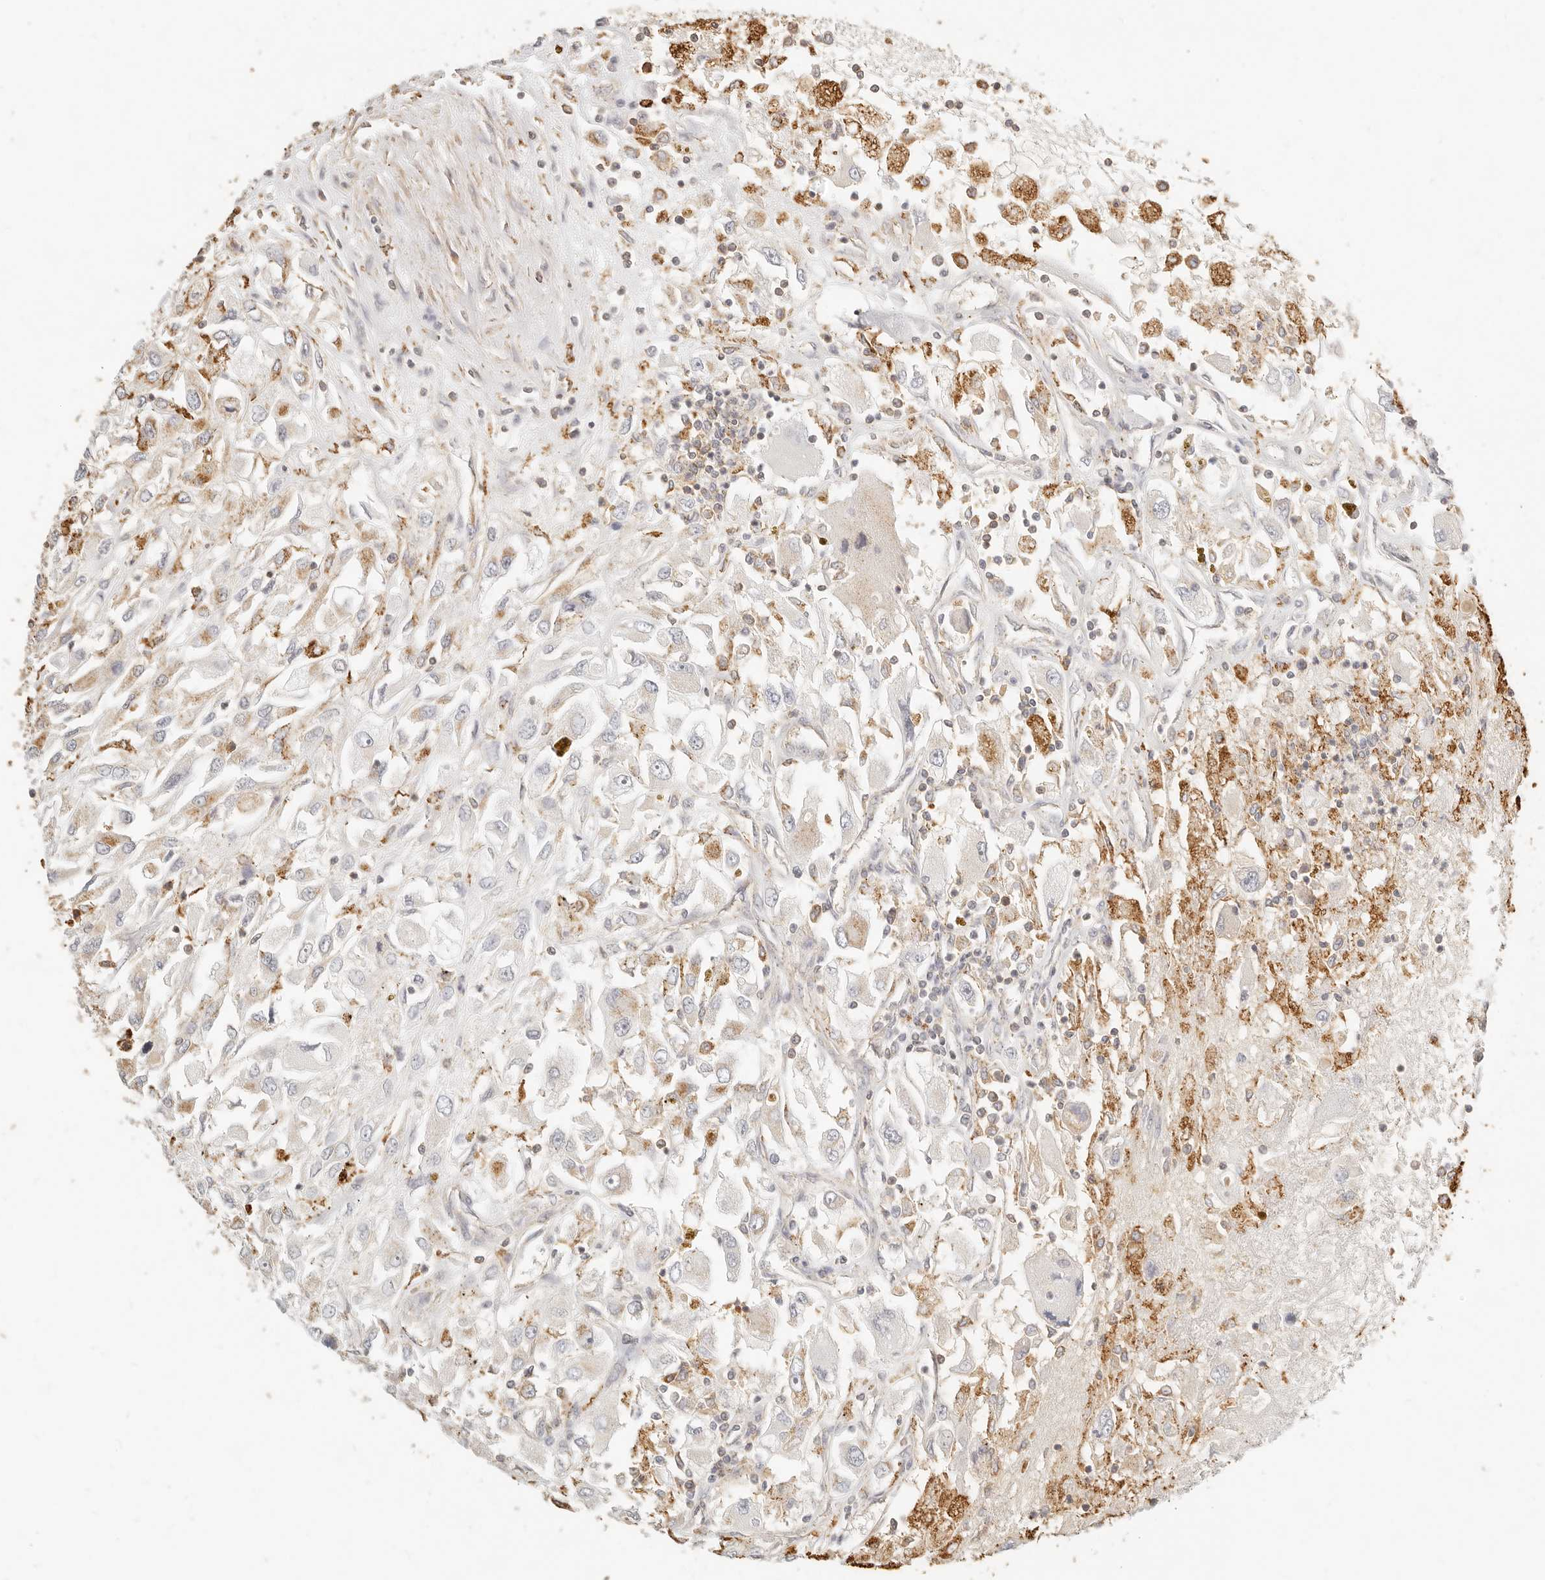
{"staining": {"intensity": "moderate", "quantity": "<25%", "location": "cytoplasmic/membranous"}, "tissue": "renal cancer", "cell_type": "Tumor cells", "image_type": "cancer", "snomed": [{"axis": "morphology", "description": "Adenocarcinoma, NOS"}, {"axis": "topography", "description": "Kidney"}], "caption": "A micrograph of human renal cancer stained for a protein exhibits moderate cytoplasmic/membranous brown staining in tumor cells. (DAB IHC with brightfield microscopy, high magnification).", "gene": "CNMD", "patient": {"sex": "female", "age": 52}}